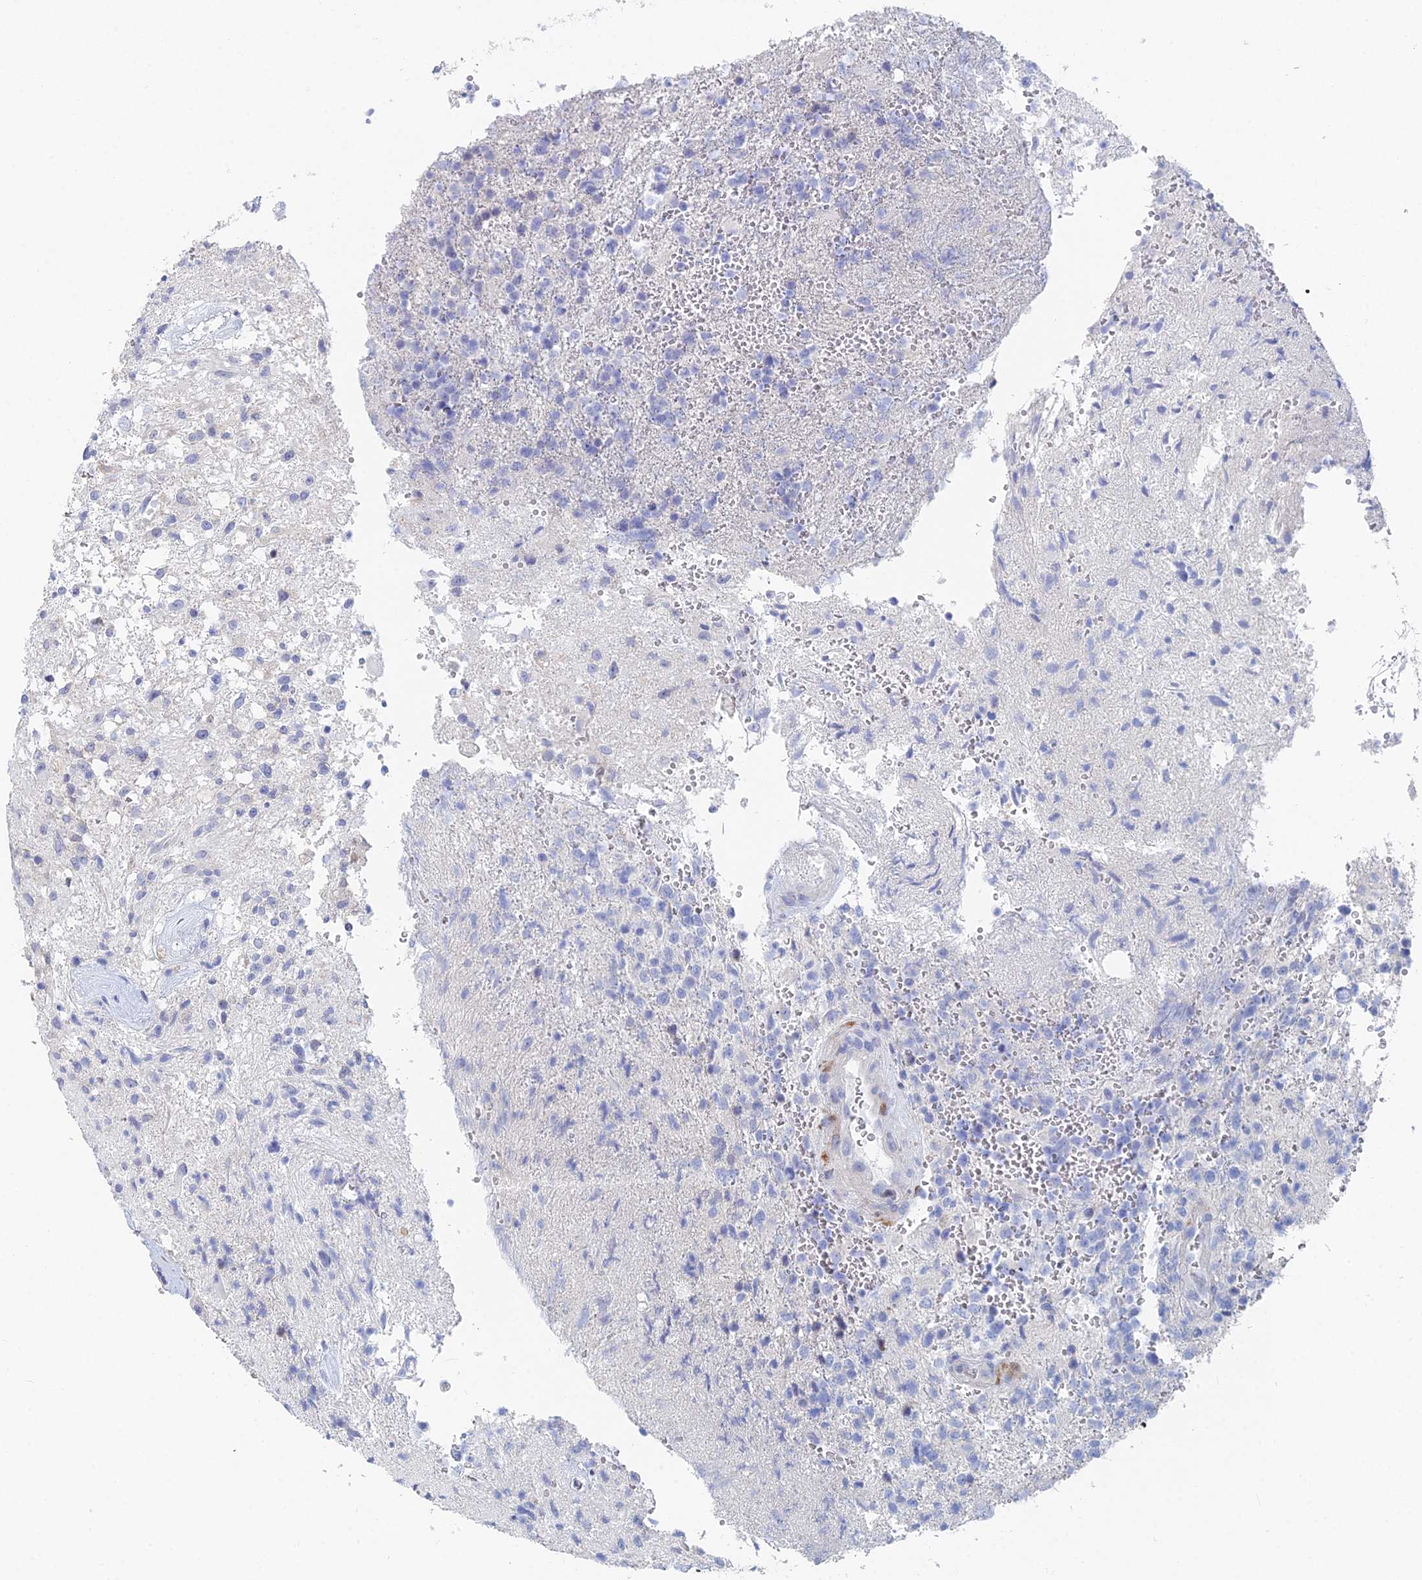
{"staining": {"intensity": "negative", "quantity": "none", "location": "none"}, "tissue": "glioma", "cell_type": "Tumor cells", "image_type": "cancer", "snomed": [{"axis": "morphology", "description": "Glioma, malignant, High grade"}, {"axis": "topography", "description": "Brain"}], "caption": "A histopathology image of glioma stained for a protein reveals no brown staining in tumor cells.", "gene": "DRGX", "patient": {"sex": "male", "age": 56}}